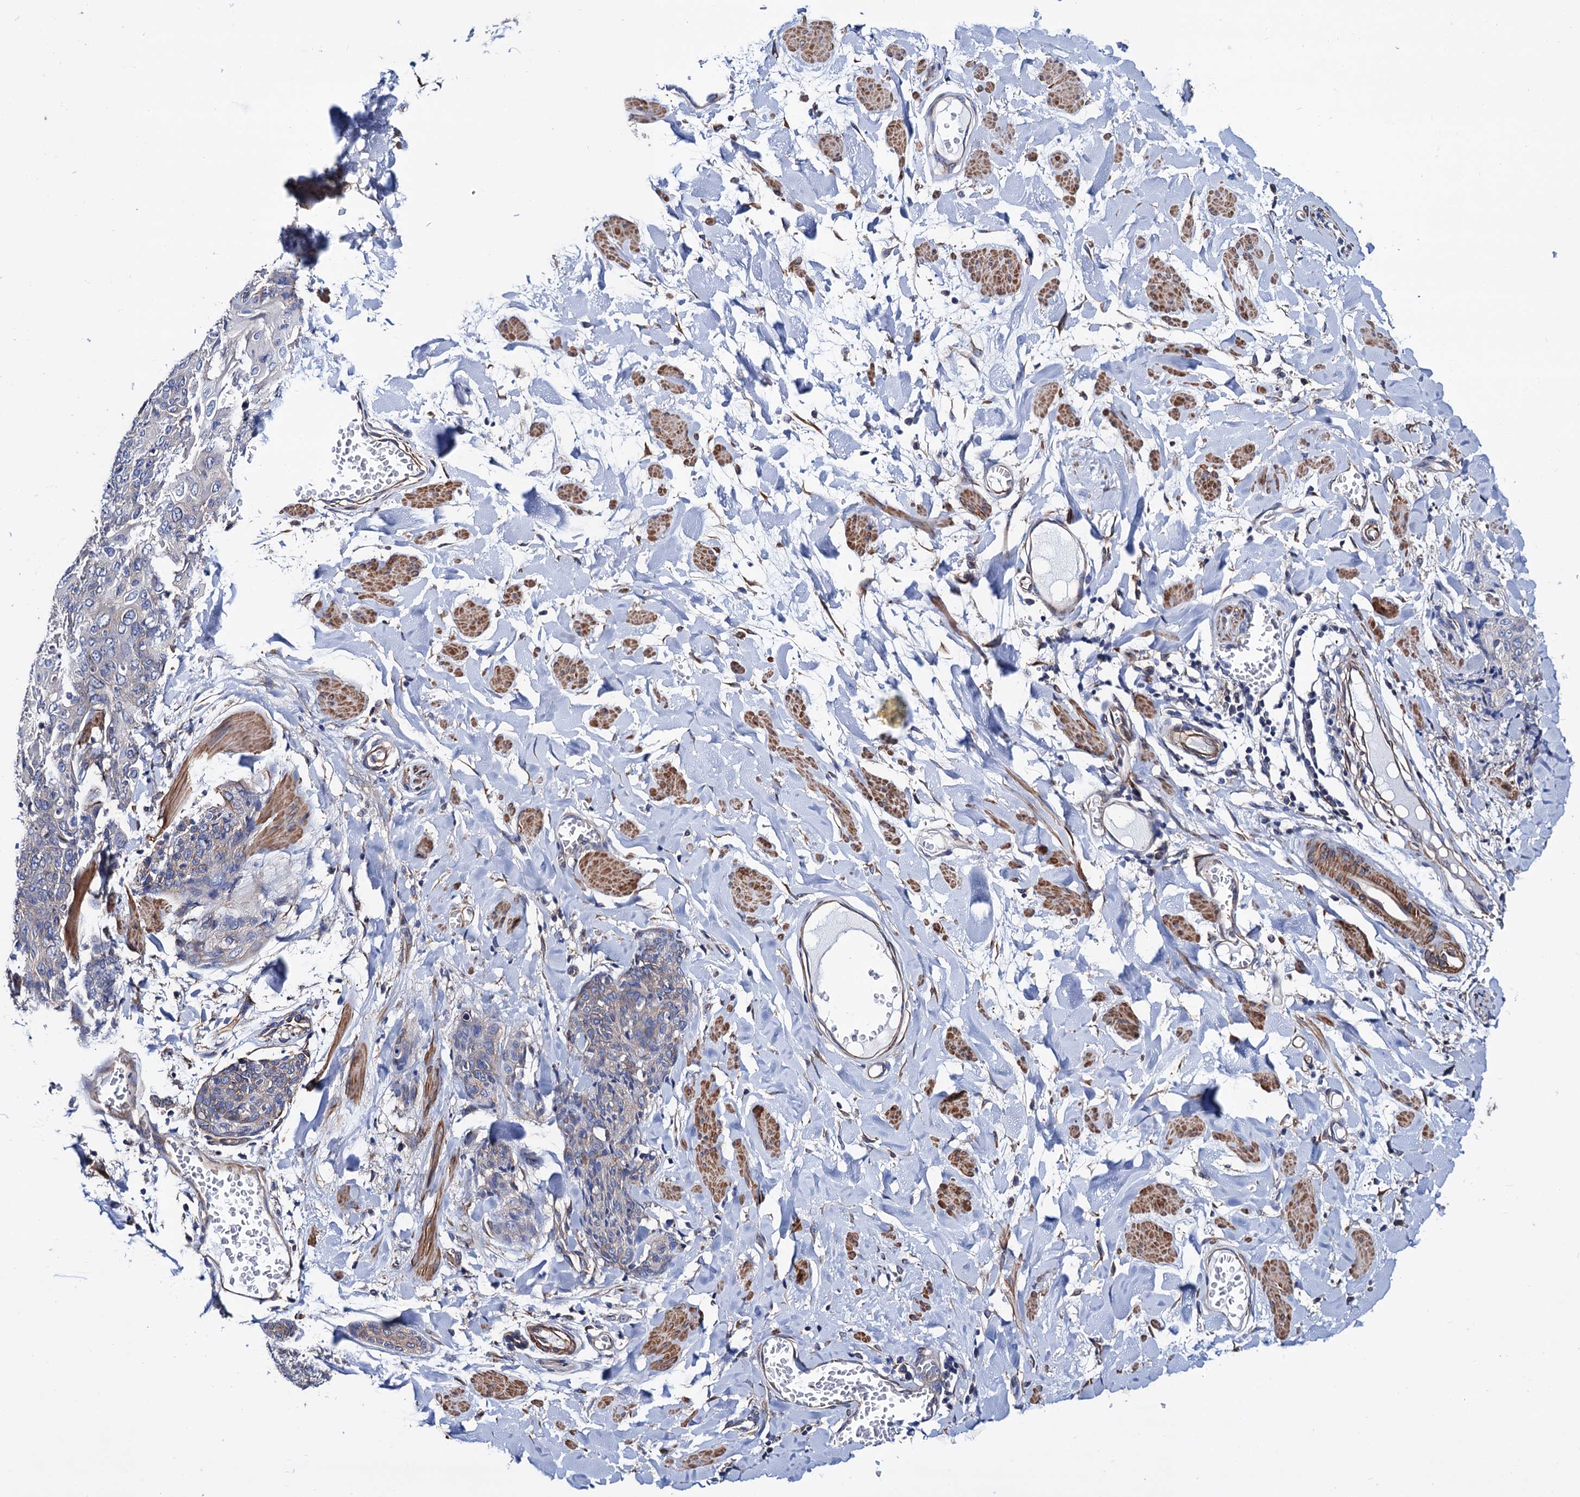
{"staining": {"intensity": "negative", "quantity": "none", "location": "none"}, "tissue": "skin cancer", "cell_type": "Tumor cells", "image_type": "cancer", "snomed": [{"axis": "morphology", "description": "Squamous cell carcinoma, NOS"}, {"axis": "topography", "description": "Skin"}, {"axis": "topography", "description": "Vulva"}], "caption": "Photomicrograph shows no protein expression in tumor cells of skin cancer tissue.", "gene": "ZDHHC18", "patient": {"sex": "female", "age": 85}}